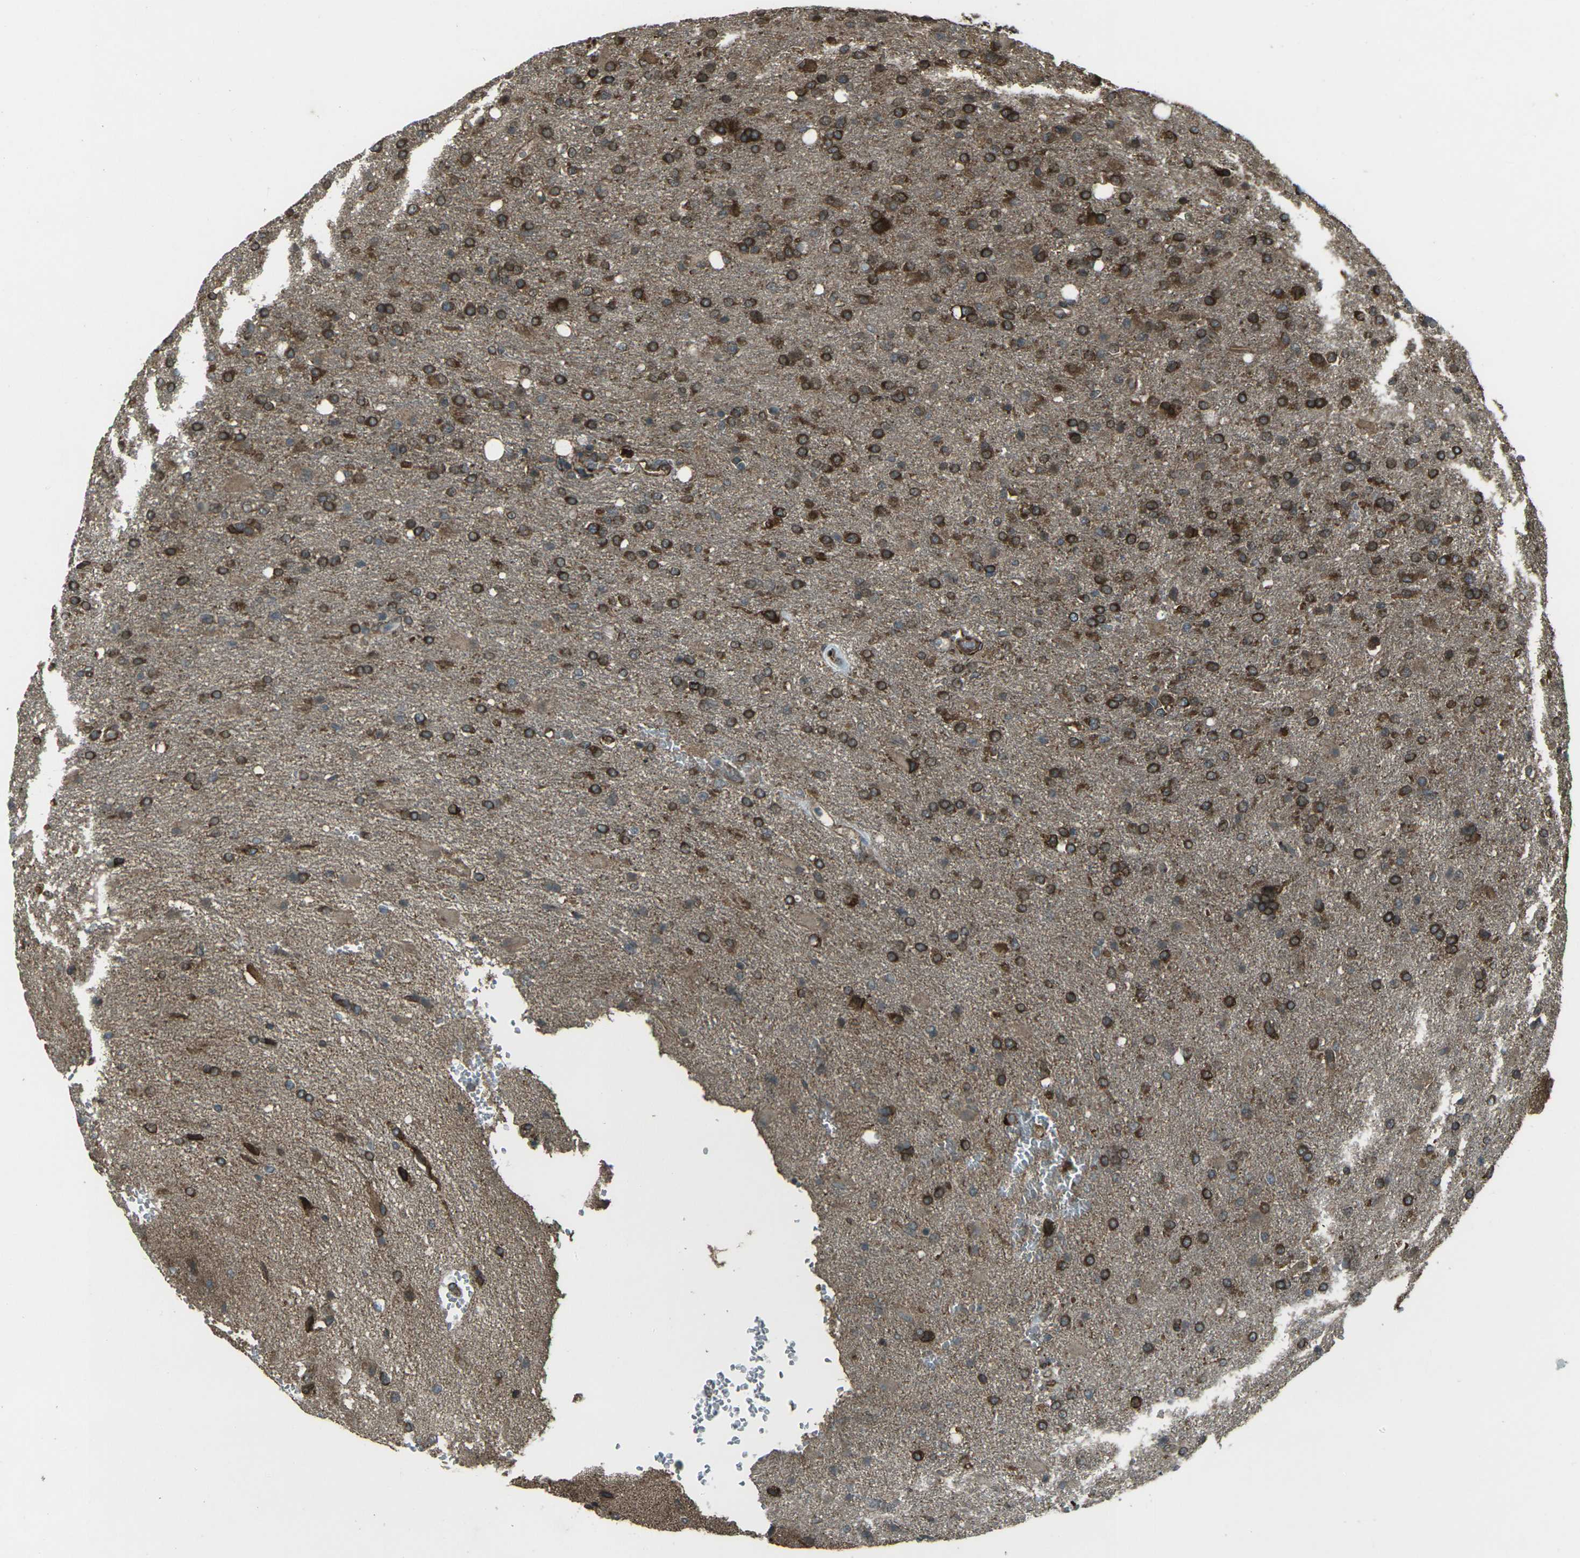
{"staining": {"intensity": "strong", "quantity": ">75%", "location": "cytoplasmic/membranous"}, "tissue": "glioma", "cell_type": "Tumor cells", "image_type": "cancer", "snomed": [{"axis": "morphology", "description": "Glioma, malignant, High grade"}, {"axis": "topography", "description": "Brain"}], "caption": "Malignant glioma (high-grade) stained with a protein marker shows strong staining in tumor cells.", "gene": "LSMEM1", "patient": {"sex": "male", "age": 71}}